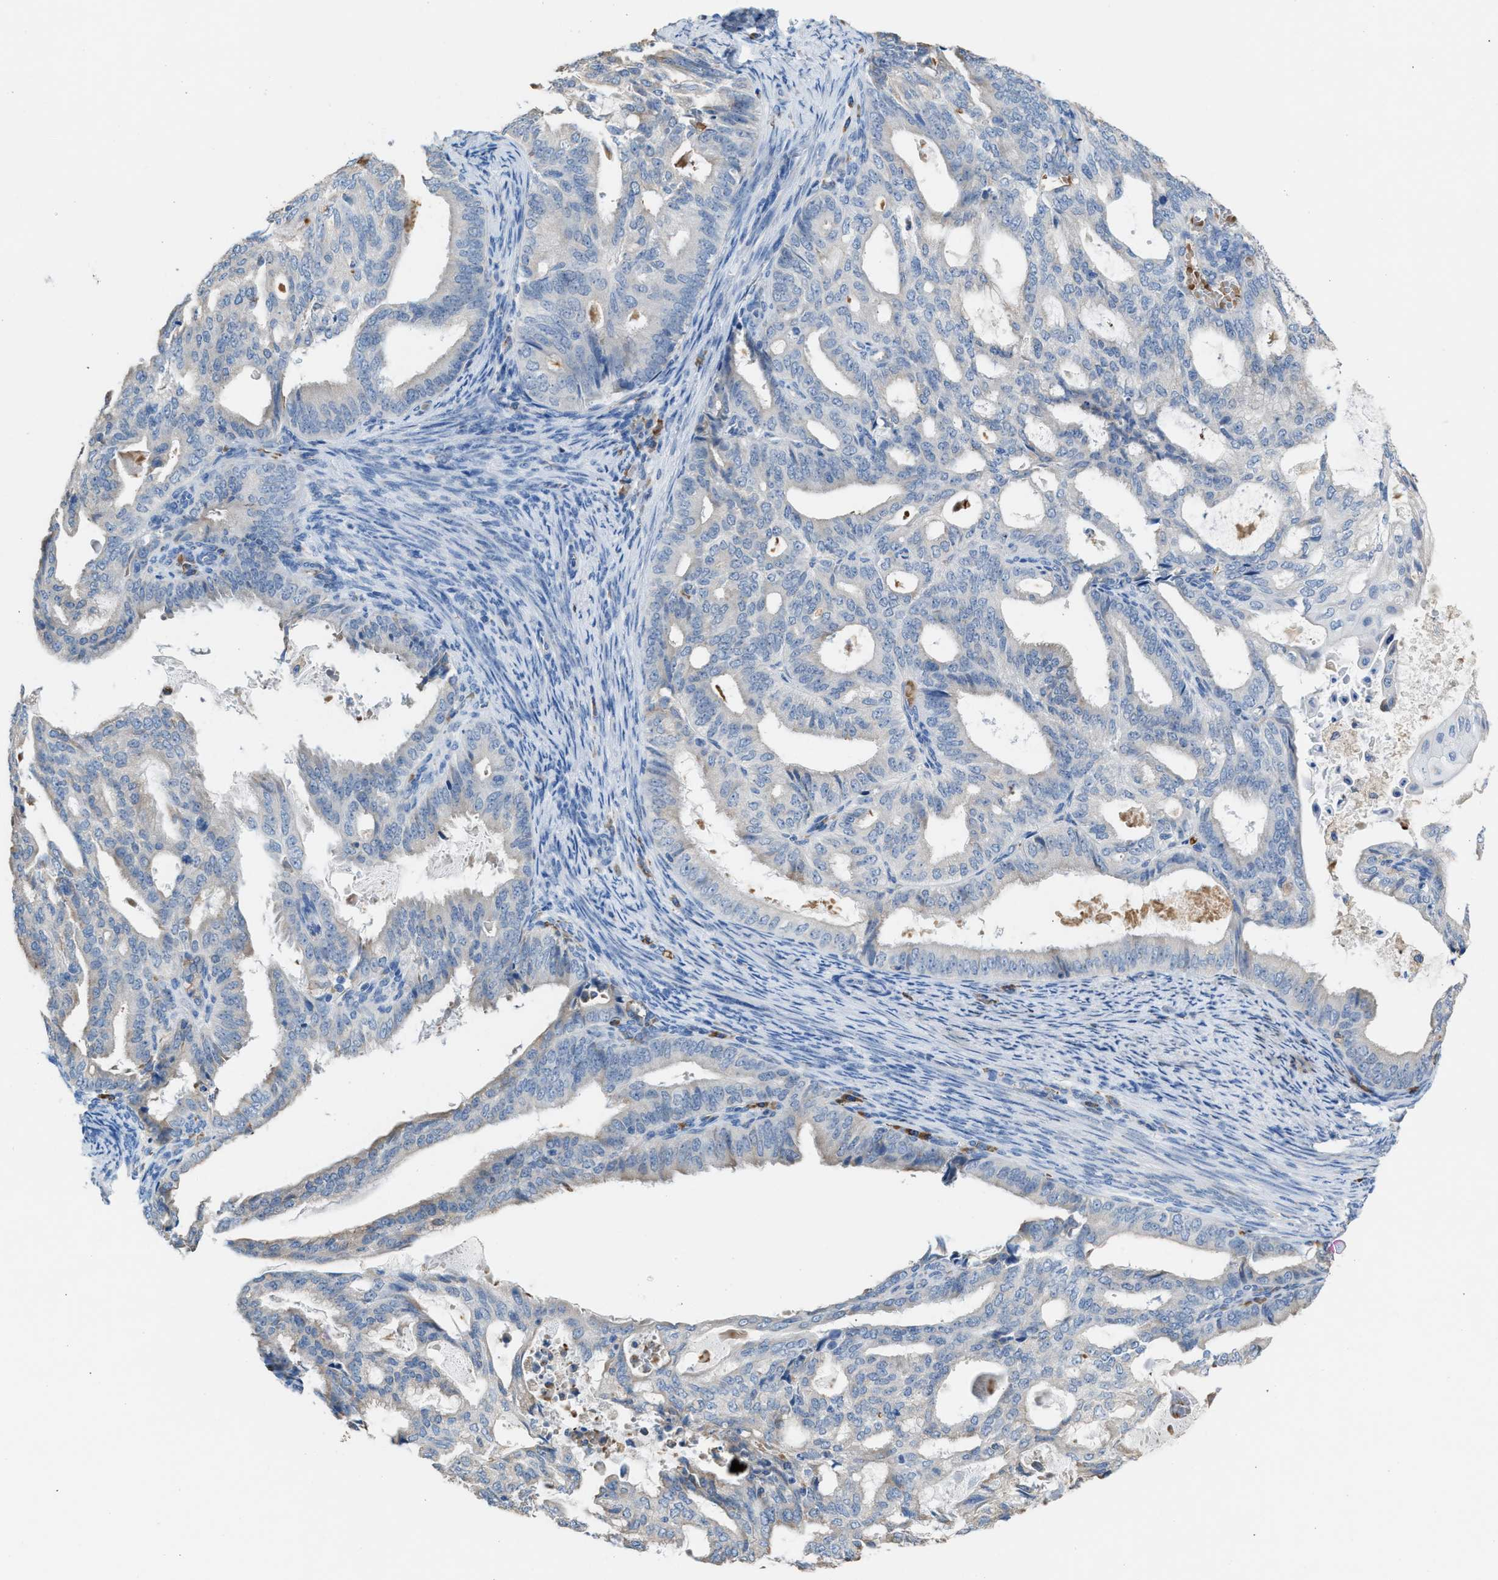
{"staining": {"intensity": "negative", "quantity": "none", "location": "none"}, "tissue": "endometrial cancer", "cell_type": "Tumor cells", "image_type": "cancer", "snomed": [{"axis": "morphology", "description": "Adenocarcinoma, NOS"}, {"axis": "topography", "description": "Endometrium"}], "caption": "DAB (3,3'-diaminobenzidine) immunohistochemical staining of human endometrial cancer (adenocarcinoma) displays no significant staining in tumor cells.", "gene": "CA3", "patient": {"sex": "female", "age": 58}}